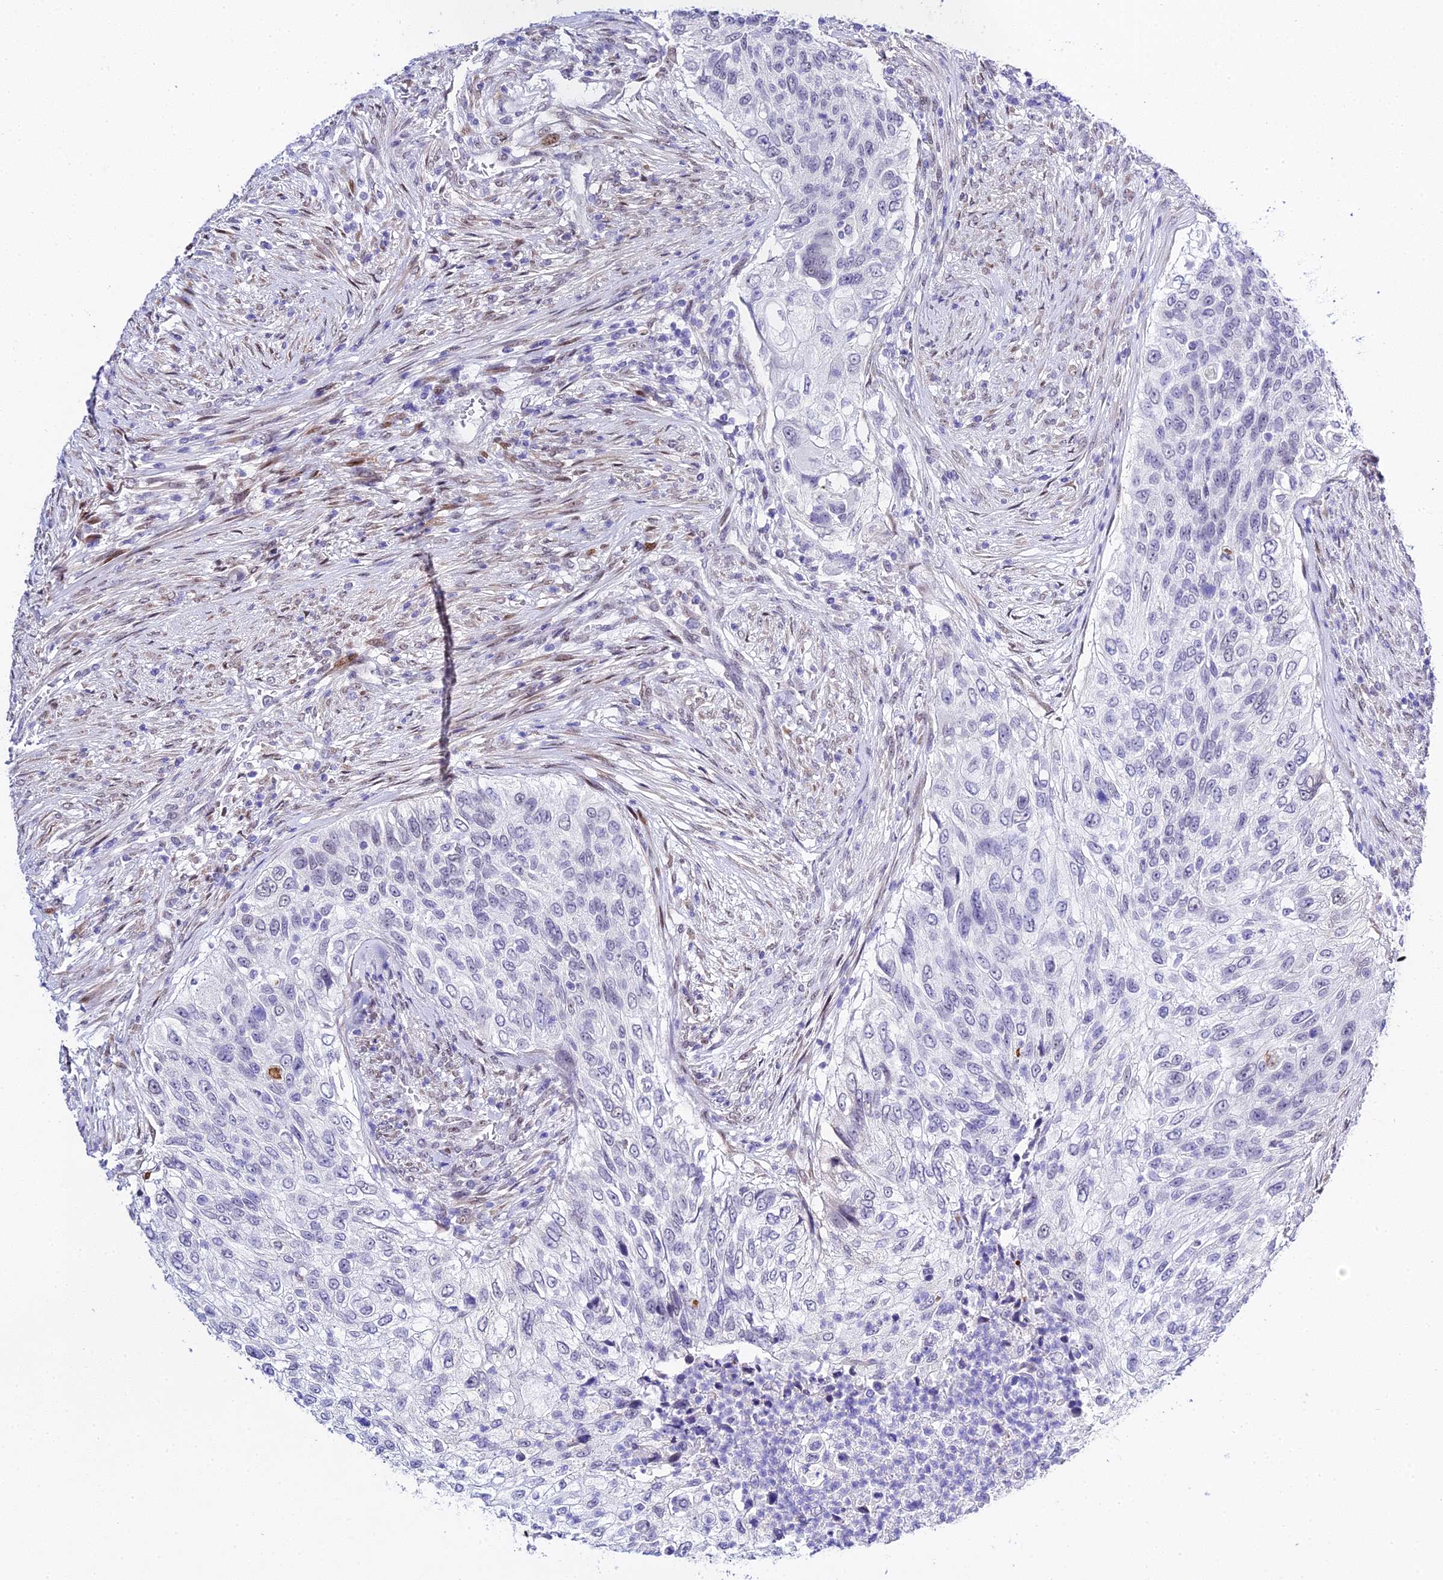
{"staining": {"intensity": "negative", "quantity": "none", "location": "none"}, "tissue": "urothelial cancer", "cell_type": "Tumor cells", "image_type": "cancer", "snomed": [{"axis": "morphology", "description": "Urothelial carcinoma, High grade"}, {"axis": "topography", "description": "Urinary bladder"}], "caption": "DAB immunohistochemical staining of human urothelial cancer displays no significant positivity in tumor cells.", "gene": "POFUT2", "patient": {"sex": "female", "age": 60}}